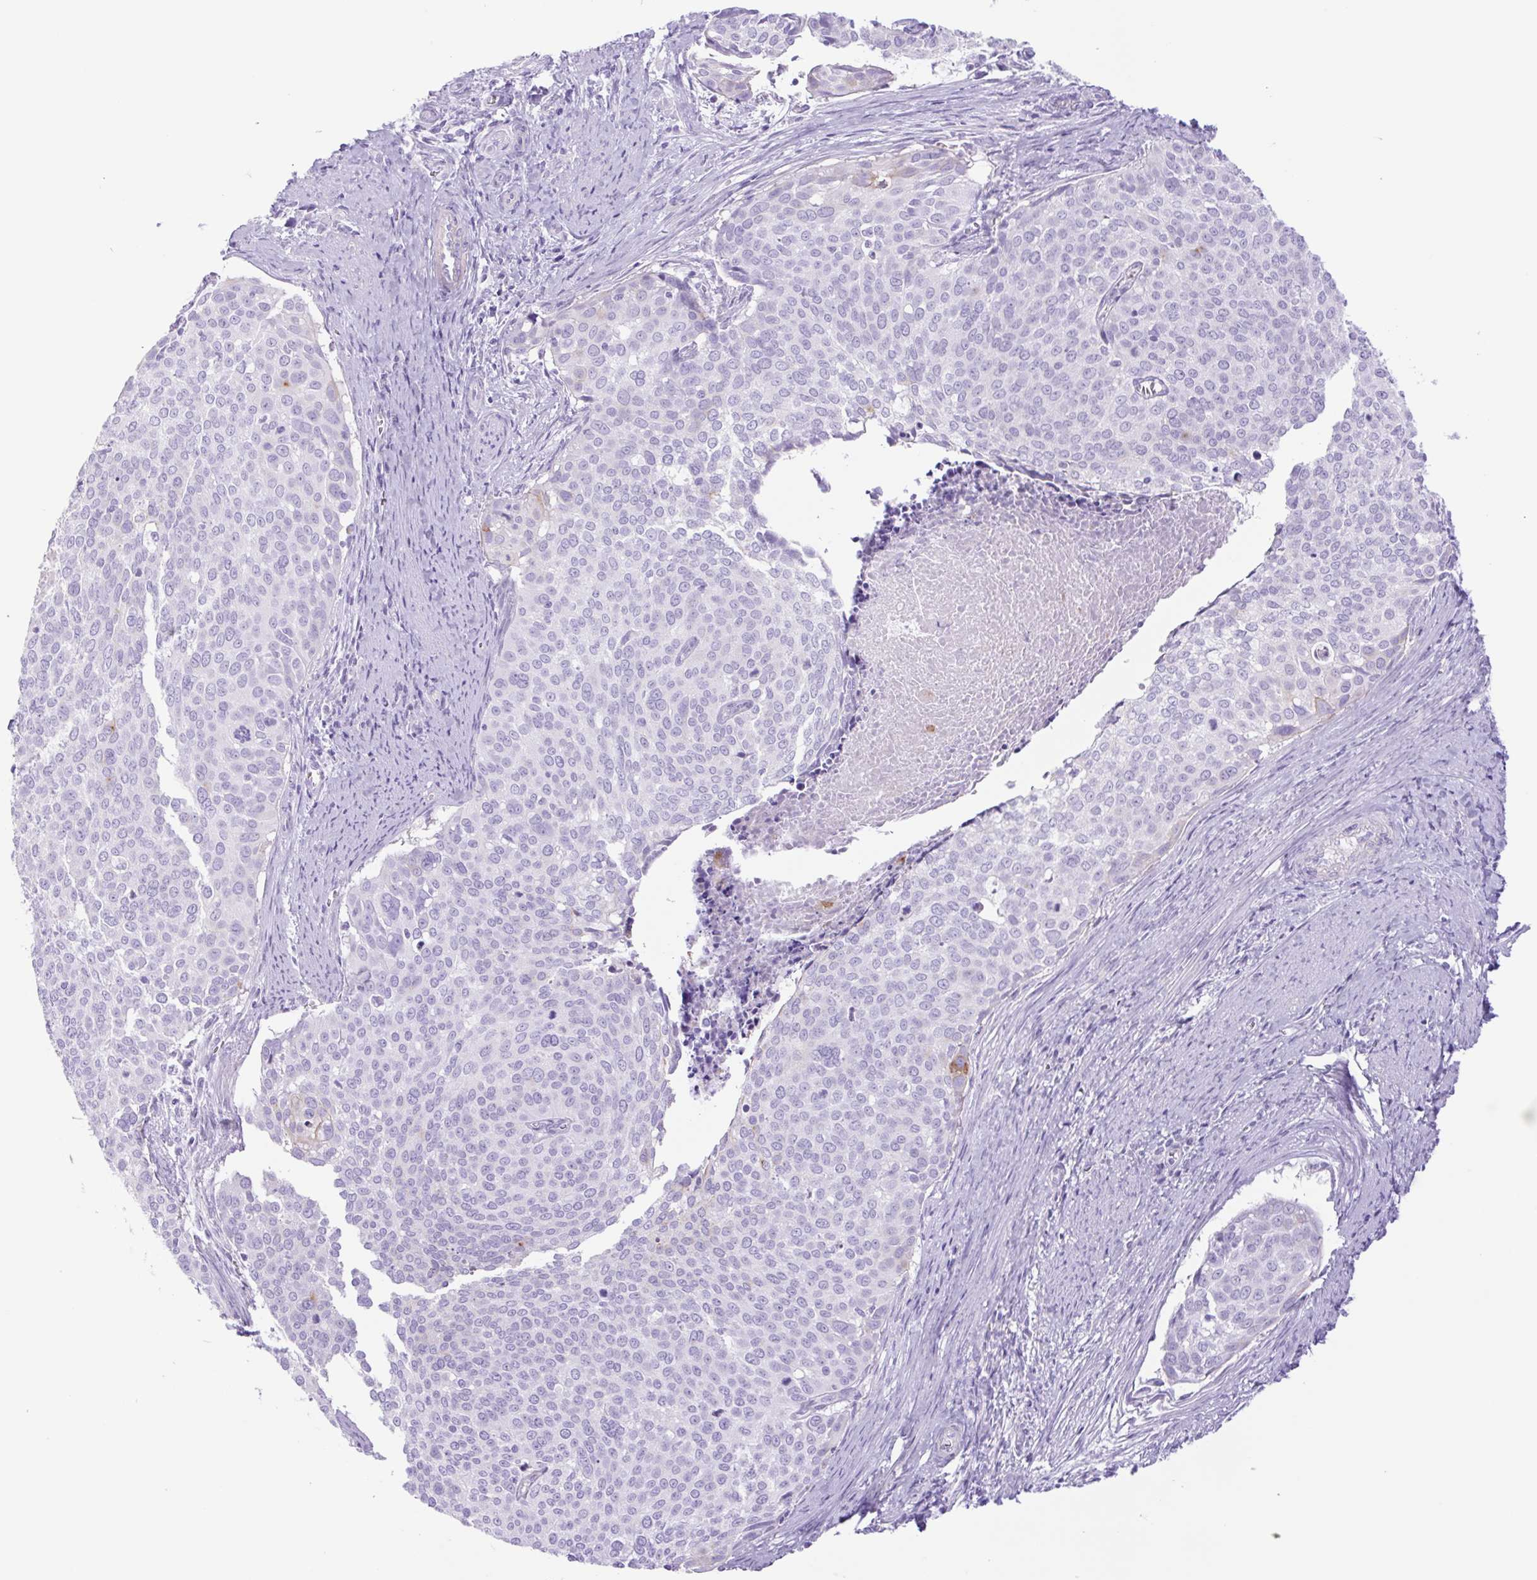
{"staining": {"intensity": "negative", "quantity": "none", "location": "none"}, "tissue": "cervical cancer", "cell_type": "Tumor cells", "image_type": "cancer", "snomed": [{"axis": "morphology", "description": "Squamous cell carcinoma, NOS"}, {"axis": "topography", "description": "Cervix"}], "caption": "Immunohistochemistry (IHC) of human cervical cancer (squamous cell carcinoma) displays no staining in tumor cells. (Stains: DAB (3,3'-diaminobenzidine) immunohistochemistry (IHC) with hematoxylin counter stain, Microscopy: brightfield microscopy at high magnification).", "gene": "CDSN", "patient": {"sex": "female", "age": 39}}